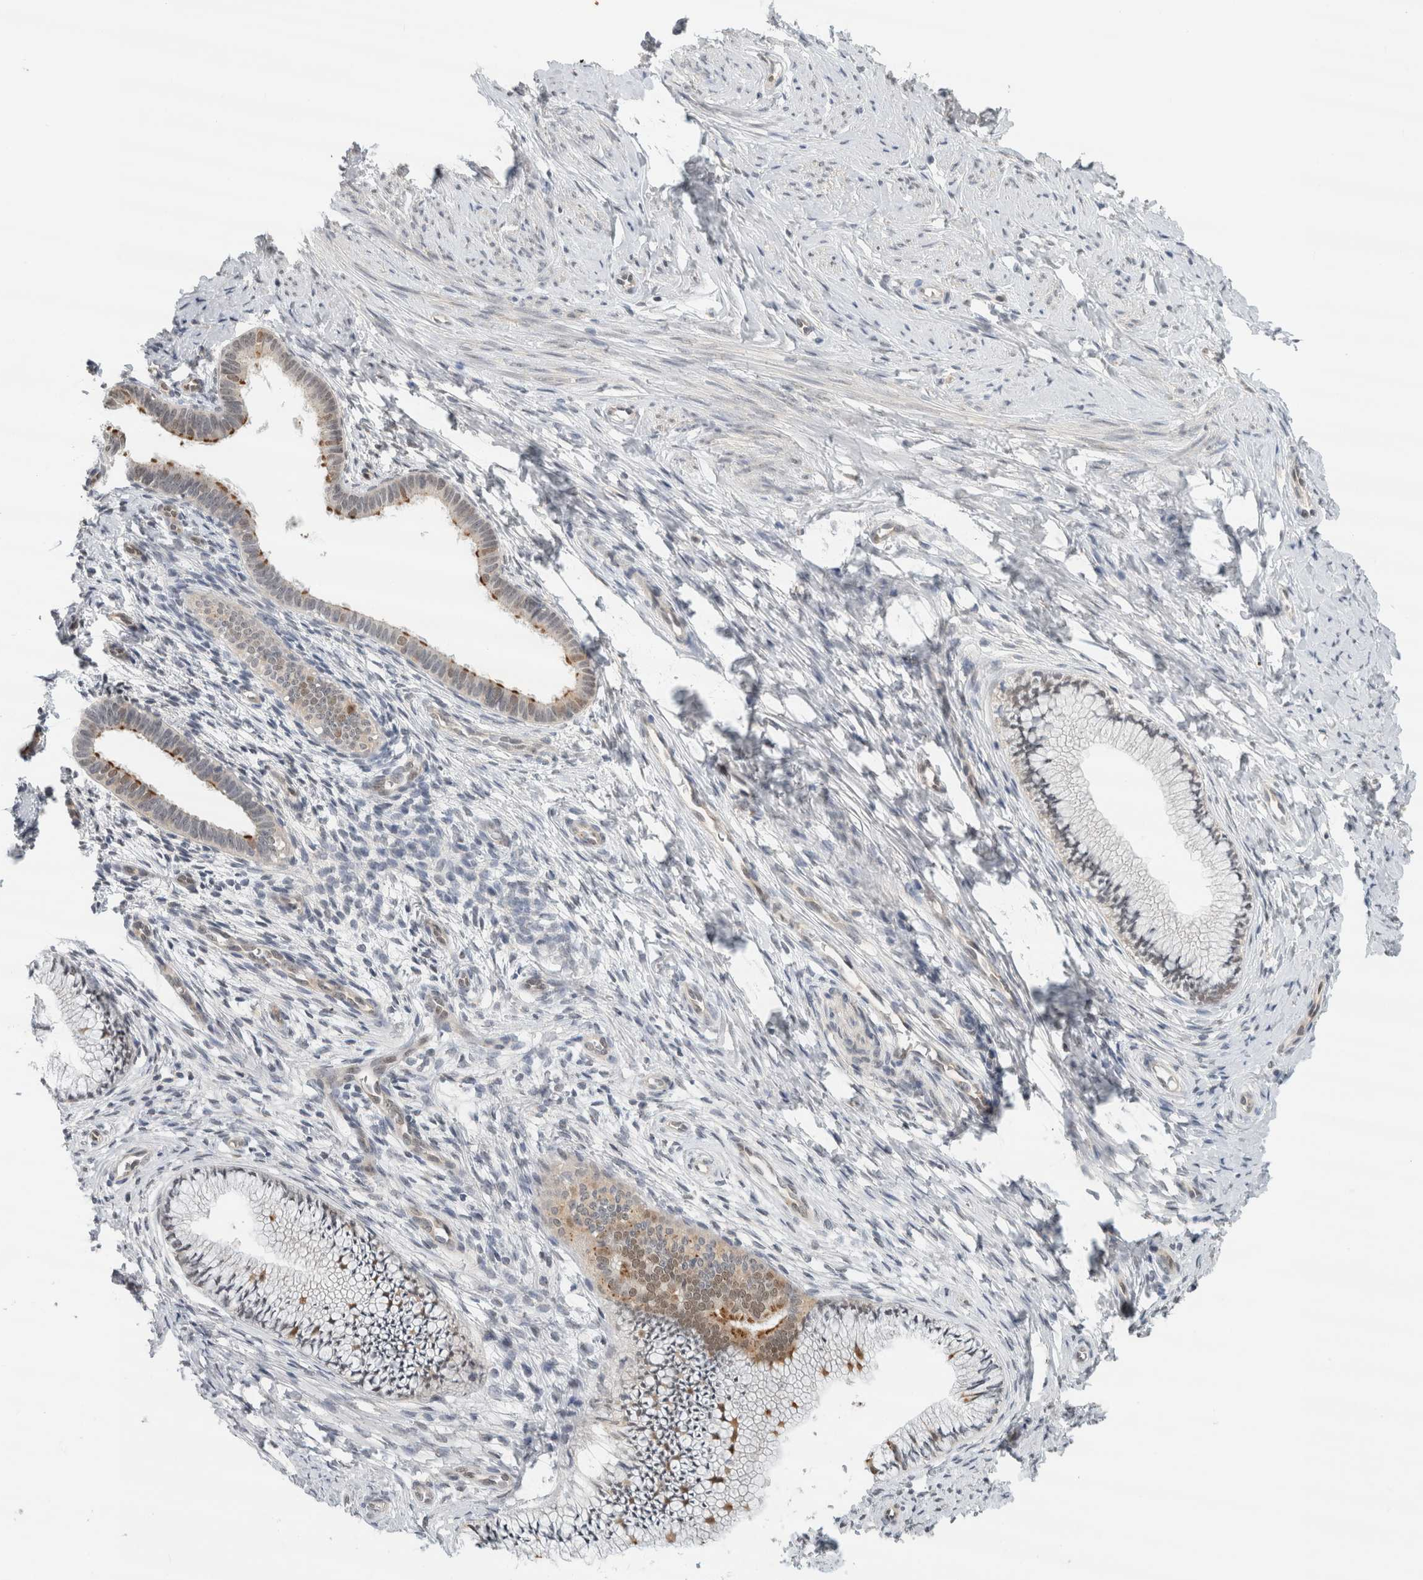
{"staining": {"intensity": "weak", "quantity": "<25%", "location": "cytoplasmic/membranous,nuclear"}, "tissue": "cervix", "cell_type": "Glandular cells", "image_type": "normal", "snomed": [{"axis": "morphology", "description": "Normal tissue, NOS"}, {"axis": "topography", "description": "Cervix"}], "caption": "The photomicrograph shows no staining of glandular cells in normal cervix. (Brightfield microscopy of DAB (3,3'-diaminobenzidine) IHC at high magnification).", "gene": "EIF4G3", "patient": {"sex": "female", "age": 36}}